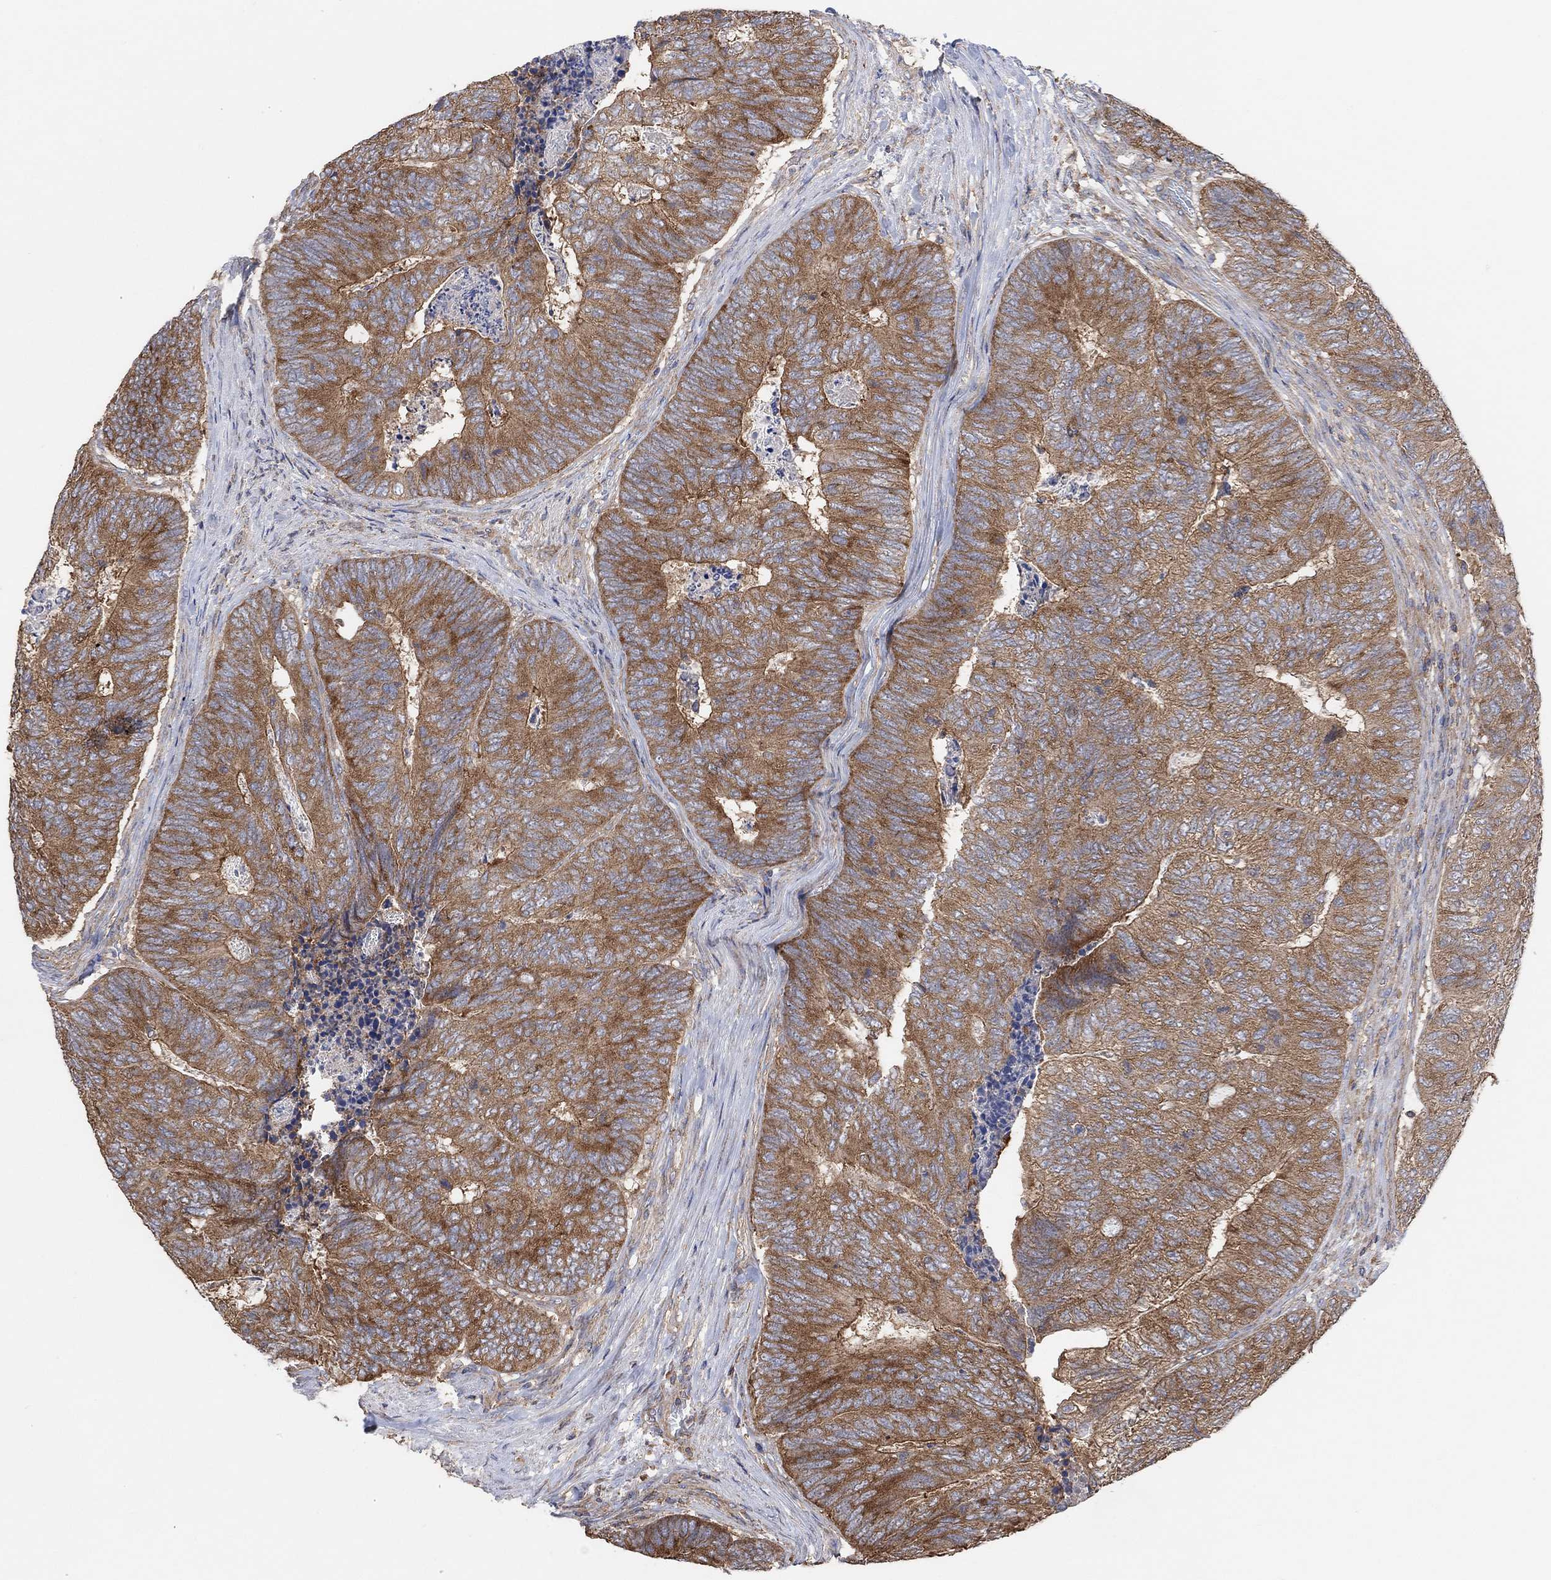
{"staining": {"intensity": "moderate", "quantity": ">75%", "location": "cytoplasmic/membranous"}, "tissue": "colorectal cancer", "cell_type": "Tumor cells", "image_type": "cancer", "snomed": [{"axis": "morphology", "description": "Adenocarcinoma, NOS"}, {"axis": "topography", "description": "Colon"}], "caption": "Human colorectal adenocarcinoma stained with a protein marker shows moderate staining in tumor cells.", "gene": "BLOC1S3", "patient": {"sex": "female", "age": 67}}